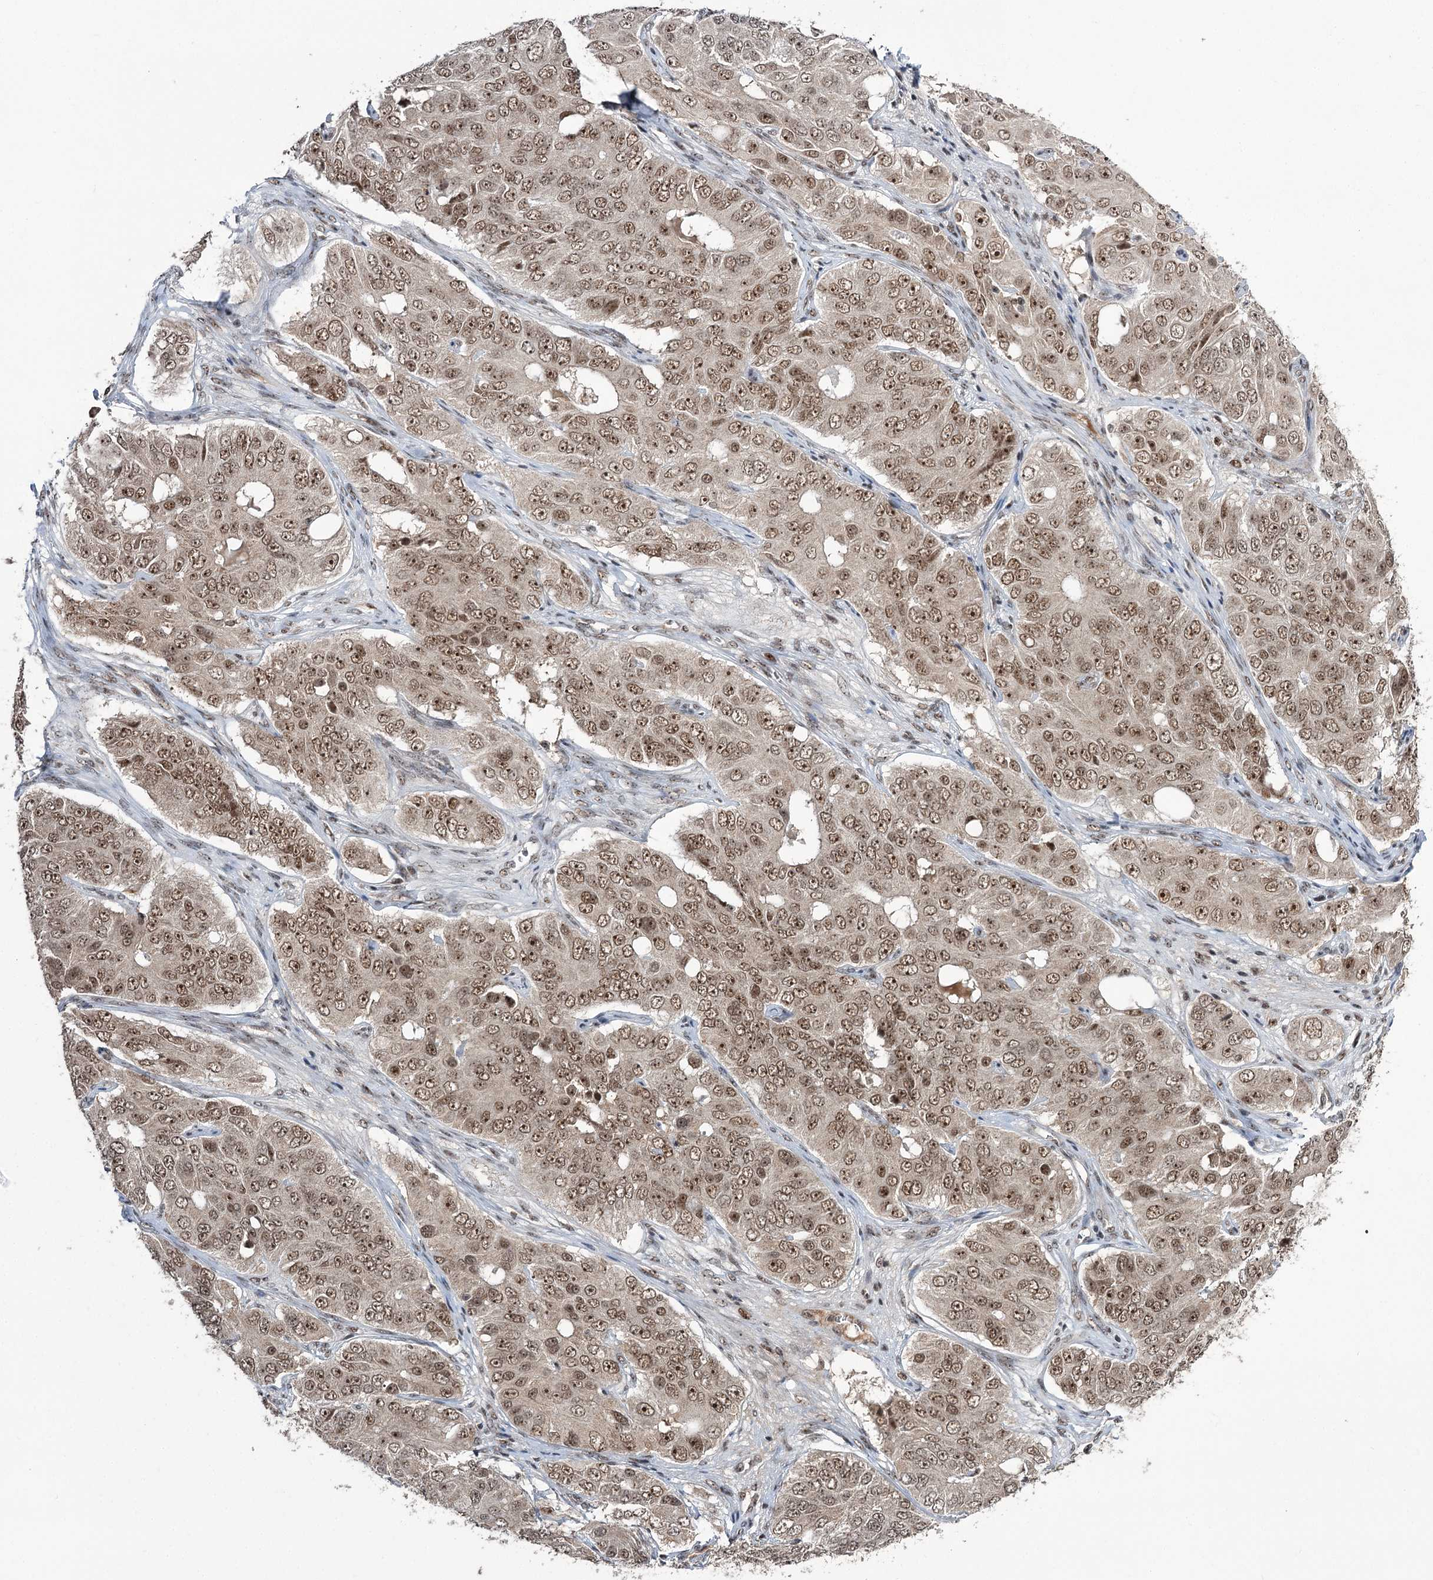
{"staining": {"intensity": "moderate", "quantity": ">75%", "location": "nuclear"}, "tissue": "ovarian cancer", "cell_type": "Tumor cells", "image_type": "cancer", "snomed": [{"axis": "morphology", "description": "Carcinoma, endometroid"}, {"axis": "topography", "description": "Ovary"}], "caption": "Protein staining of endometroid carcinoma (ovarian) tissue displays moderate nuclear expression in about >75% of tumor cells. (brown staining indicates protein expression, while blue staining denotes nuclei).", "gene": "ERCC3", "patient": {"sex": "female", "age": 51}}